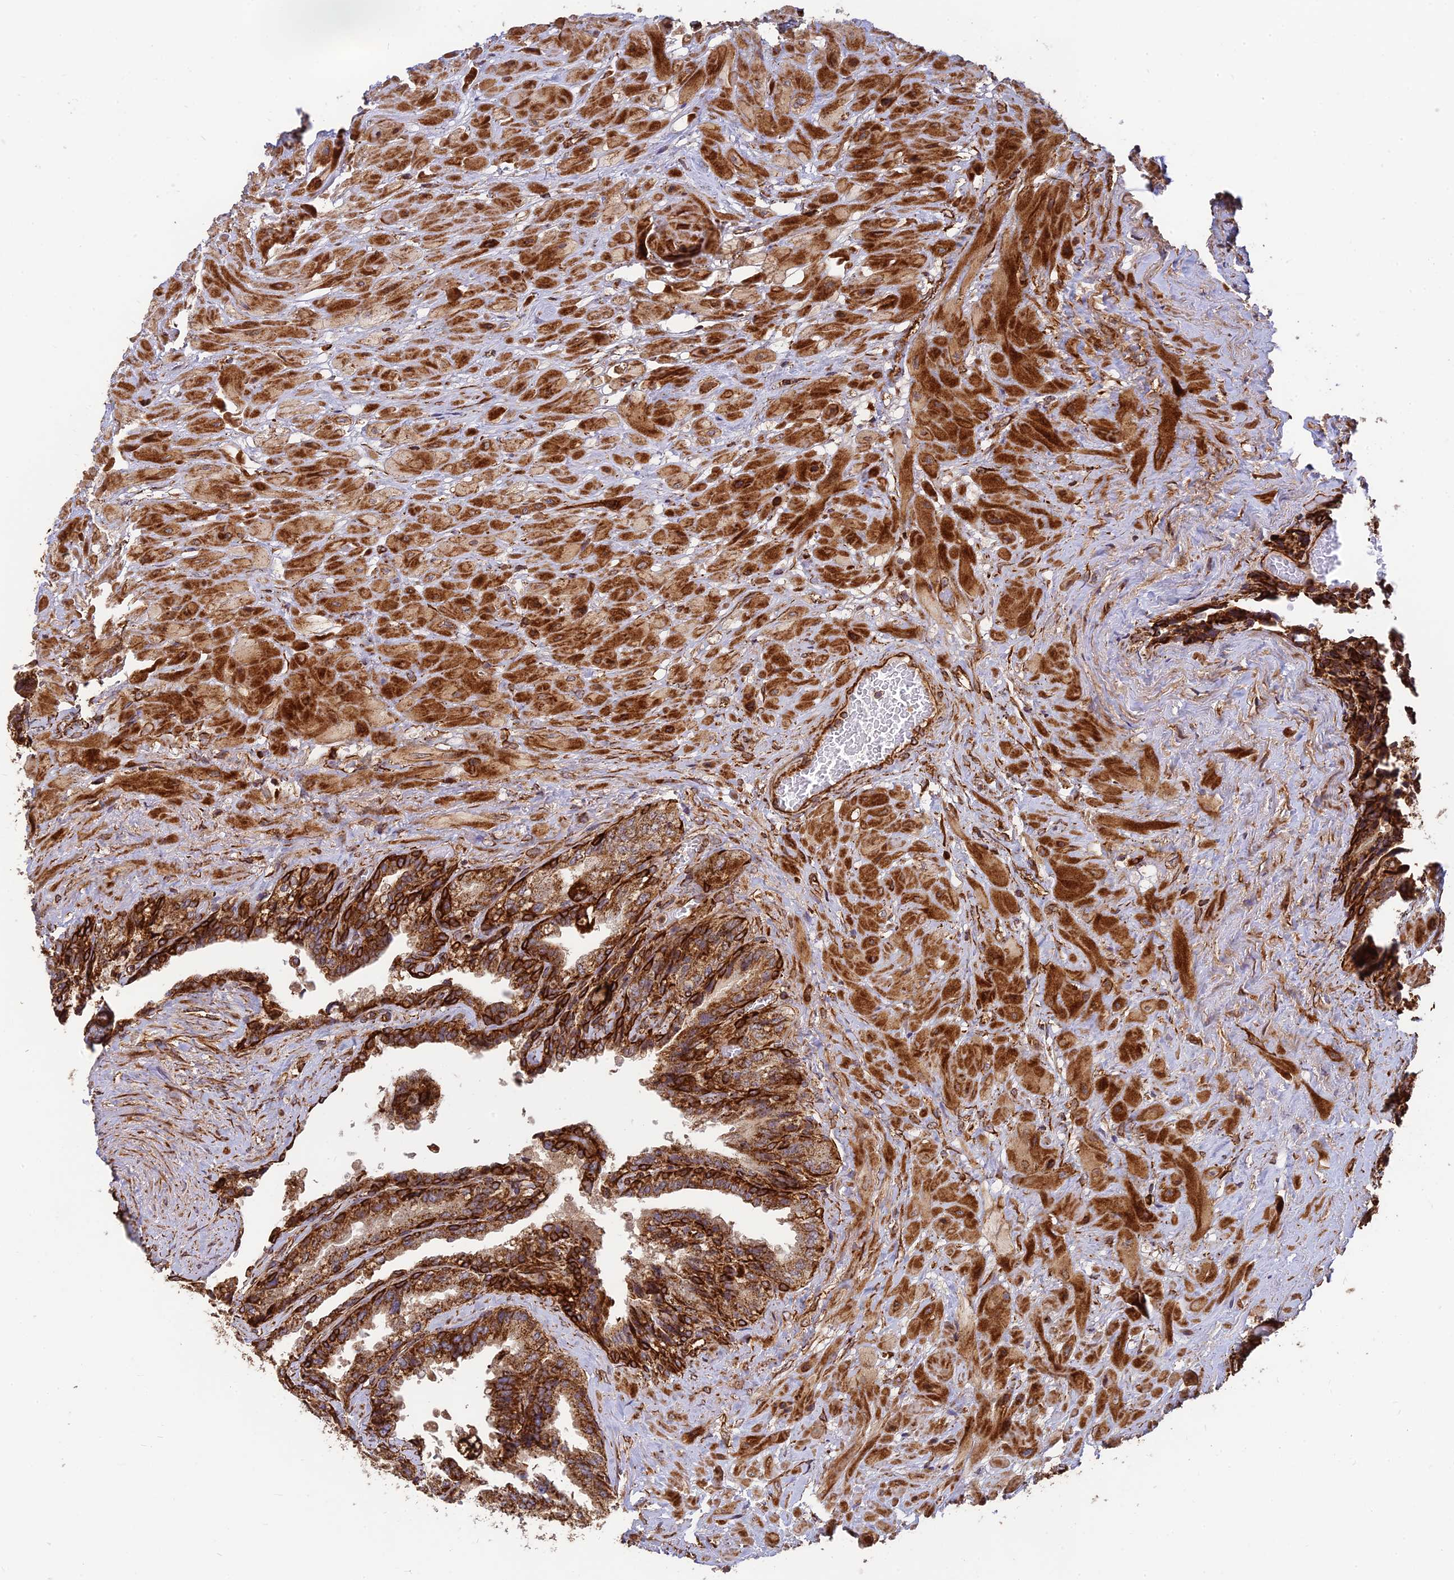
{"staining": {"intensity": "strong", "quantity": ">75%", "location": "cytoplasmic/membranous"}, "tissue": "seminal vesicle", "cell_type": "Glandular cells", "image_type": "normal", "snomed": [{"axis": "morphology", "description": "Normal tissue, NOS"}, {"axis": "topography", "description": "Seminal veicle"}, {"axis": "topography", "description": "Peripheral nerve tissue"}], "caption": "Protein expression analysis of benign seminal vesicle displays strong cytoplasmic/membranous staining in about >75% of glandular cells. (DAB = brown stain, brightfield microscopy at high magnification).", "gene": "DSTYK", "patient": {"sex": "male", "age": 60}}